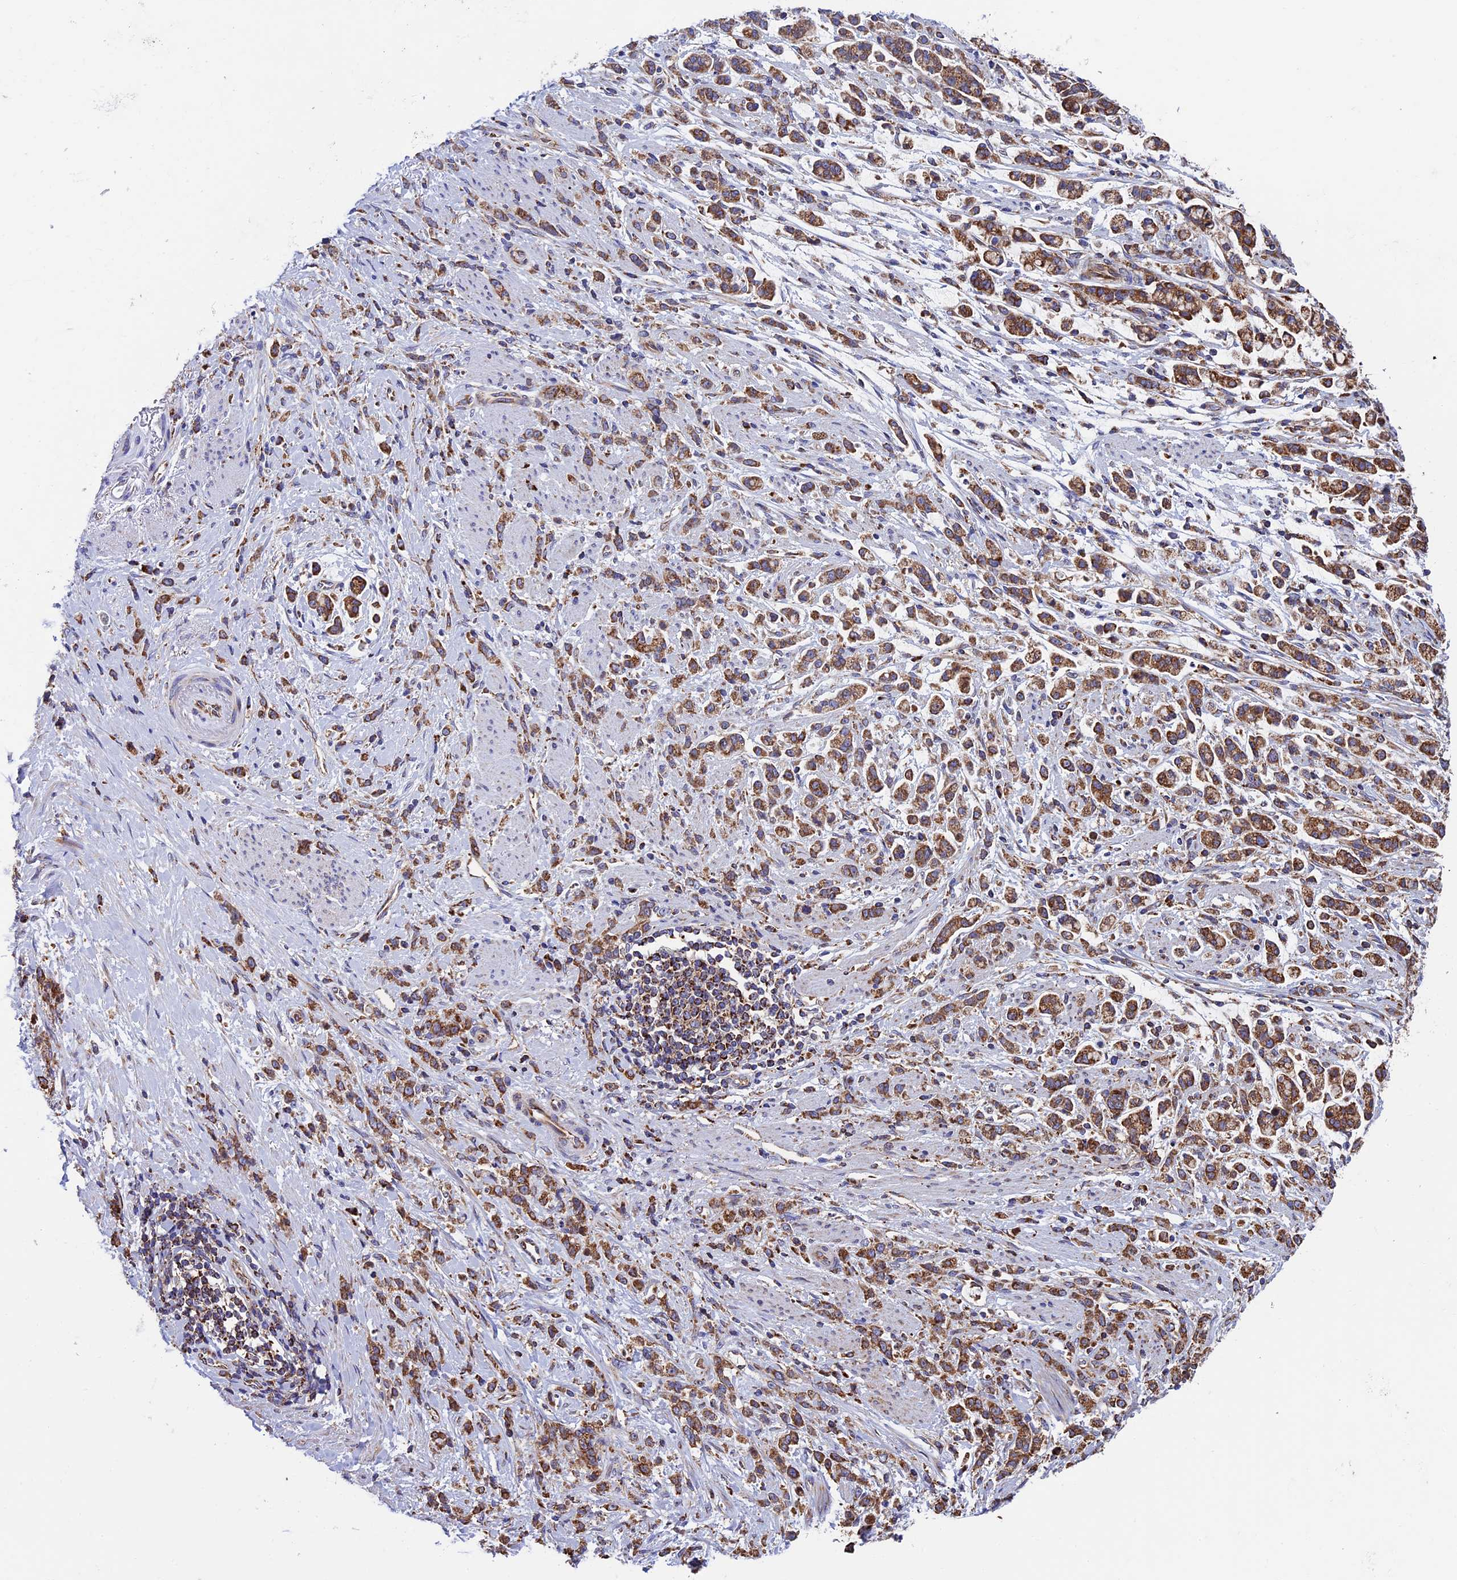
{"staining": {"intensity": "moderate", "quantity": ">75%", "location": "cytoplasmic/membranous"}, "tissue": "stomach cancer", "cell_type": "Tumor cells", "image_type": "cancer", "snomed": [{"axis": "morphology", "description": "Adenocarcinoma, NOS"}, {"axis": "topography", "description": "Stomach"}], "caption": "IHC (DAB (3,3'-diaminobenzidine)) staining of stomach cancer reveals moderate cytoplasmic/membranous protein staining in about >75% of tumor cells.", "gene": "SLC9A5", "patient": {"sex": "female", "age": 60}}